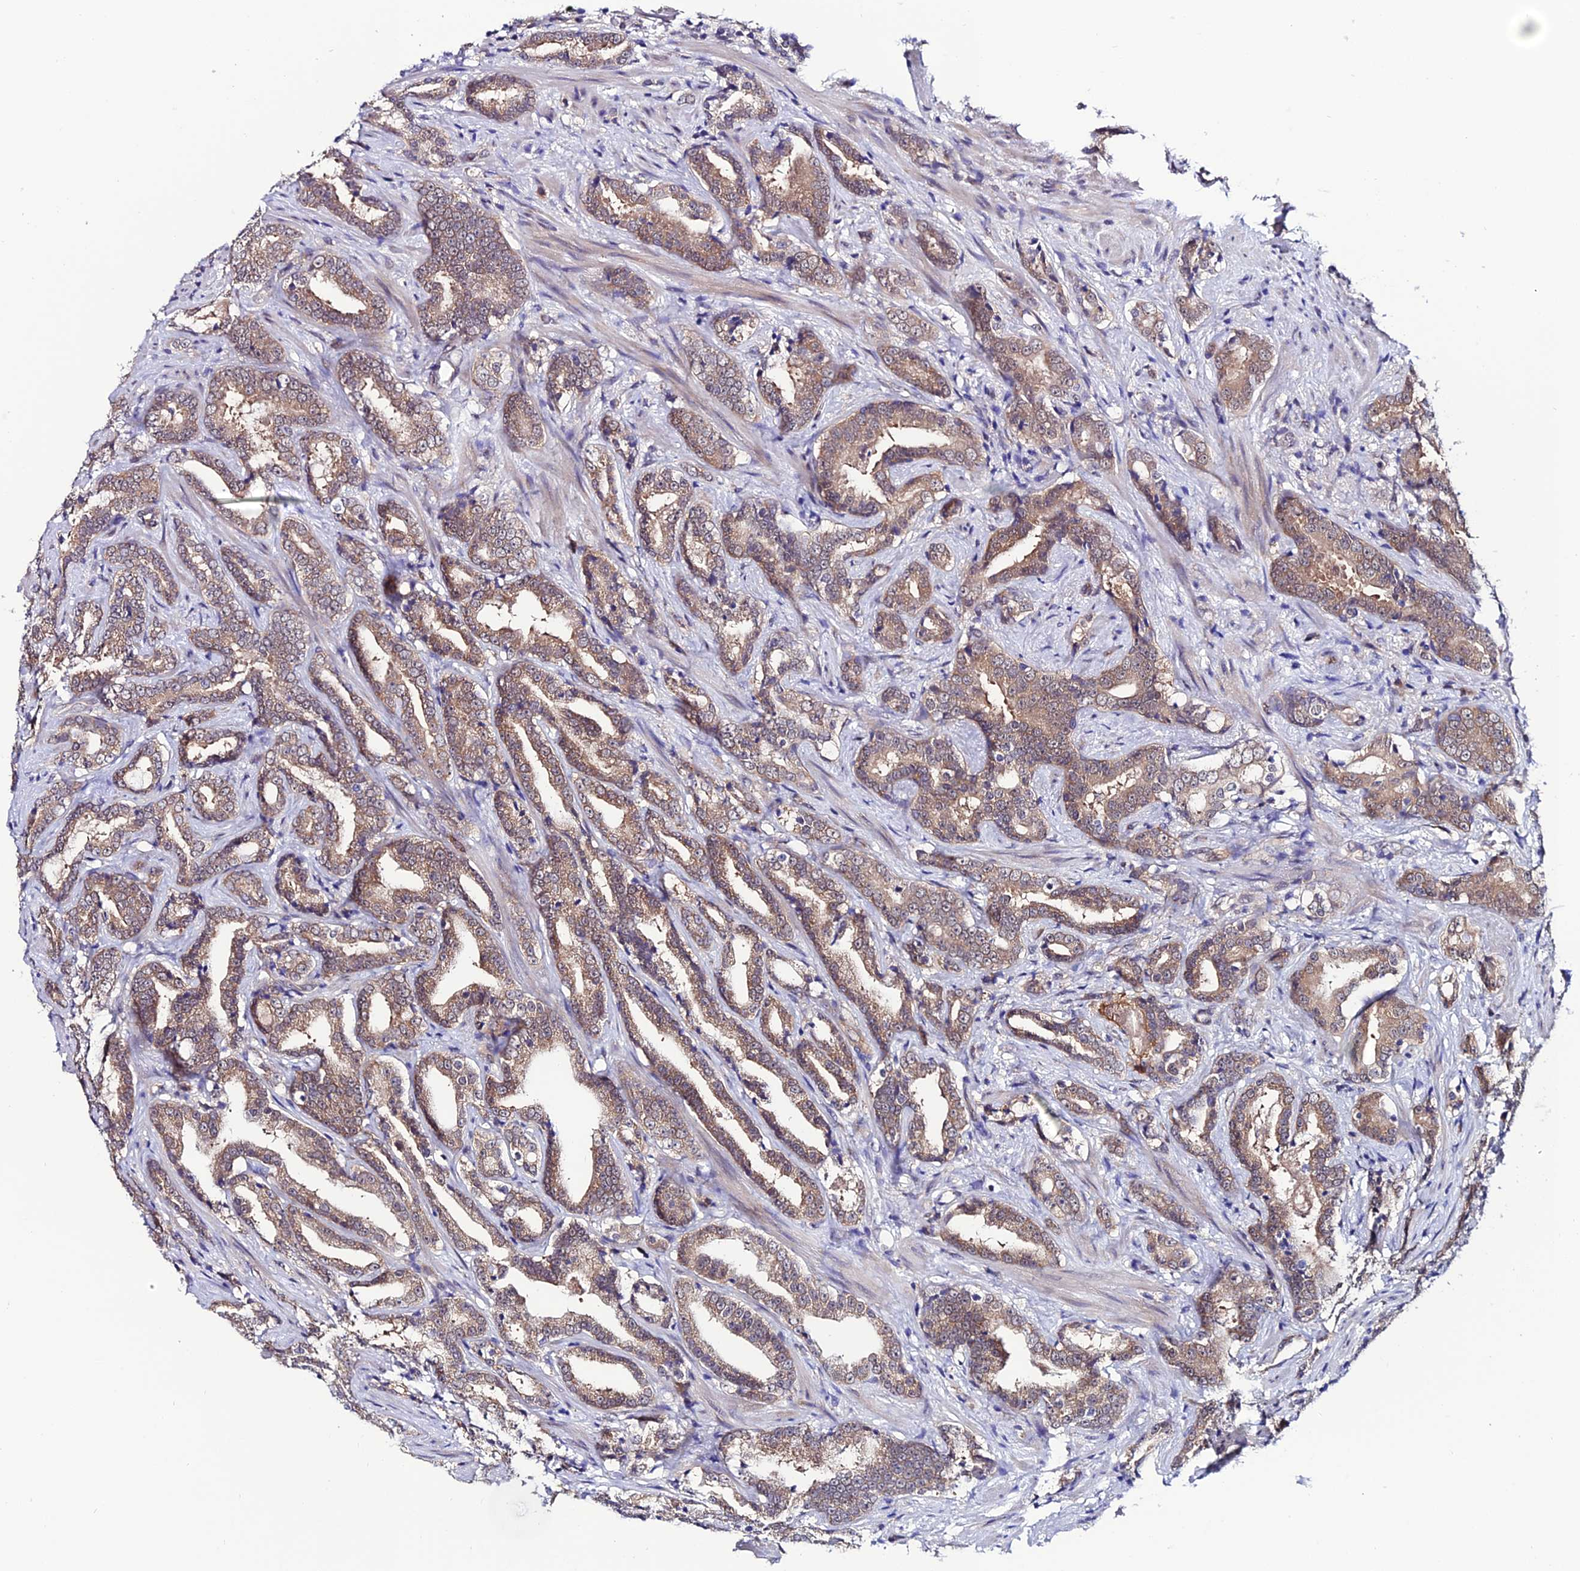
{"staining": {"intensity": "moderate", "quantity": ">75%", "location": "cytoplasmic/membranous"}, "tissue": "prostate cancer", "cell_type": "Tumor cells", "image_type": "cancer", "snomed": [{"axis": "morphology", "description": "Adenocarcinoma, Low grade"}, {"axis": "topography", "description": "Prostate"}], "caption": "A micrograph of prostate low-grade adenocarcinoma stained for a protein reveals moderate cytoplasmic/membranous brown staining in tumor cells. (IHC, brightfield microscopy, high magnification).", "gene": "FZD8", "patient": {"sex": "male", "age": 58}}